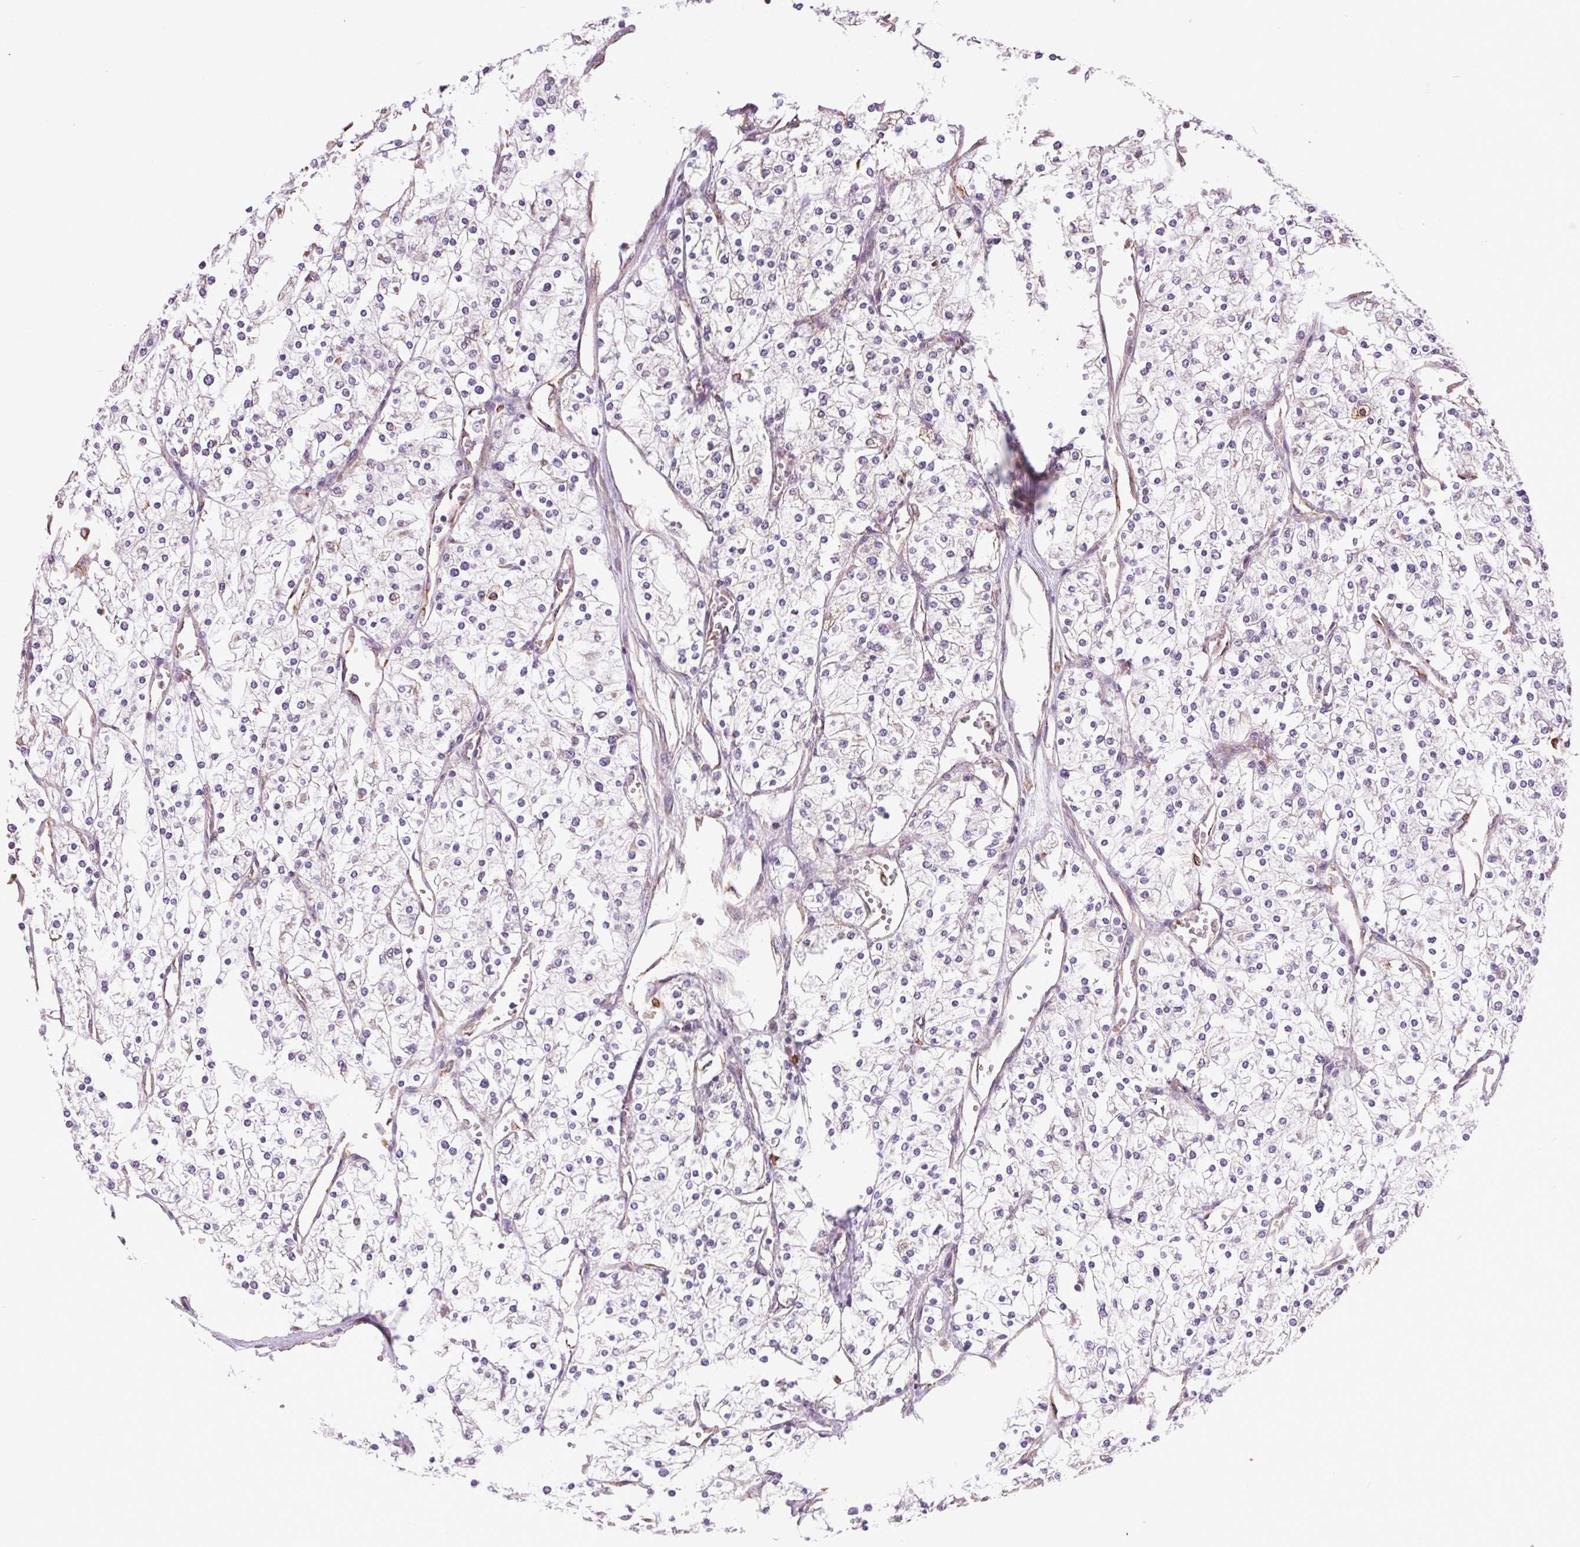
{"staining": {"intensity": "negative", "quantity": "none", "location": "none"}, "tissue": "renal cancer", "cell_type": "Tumor cells", "image_type": "cancer", "snomed": [{"axis": "morphology", "description": "Adenocarcinoma, NOS"}, {"axis": "topography", "description": "Kidney"}], "caption": "There is no significant expression in tumor cells of renal adenocarcinoma.", "gene": "SNX31", "patient": {"sex": "male", "age": 80}}